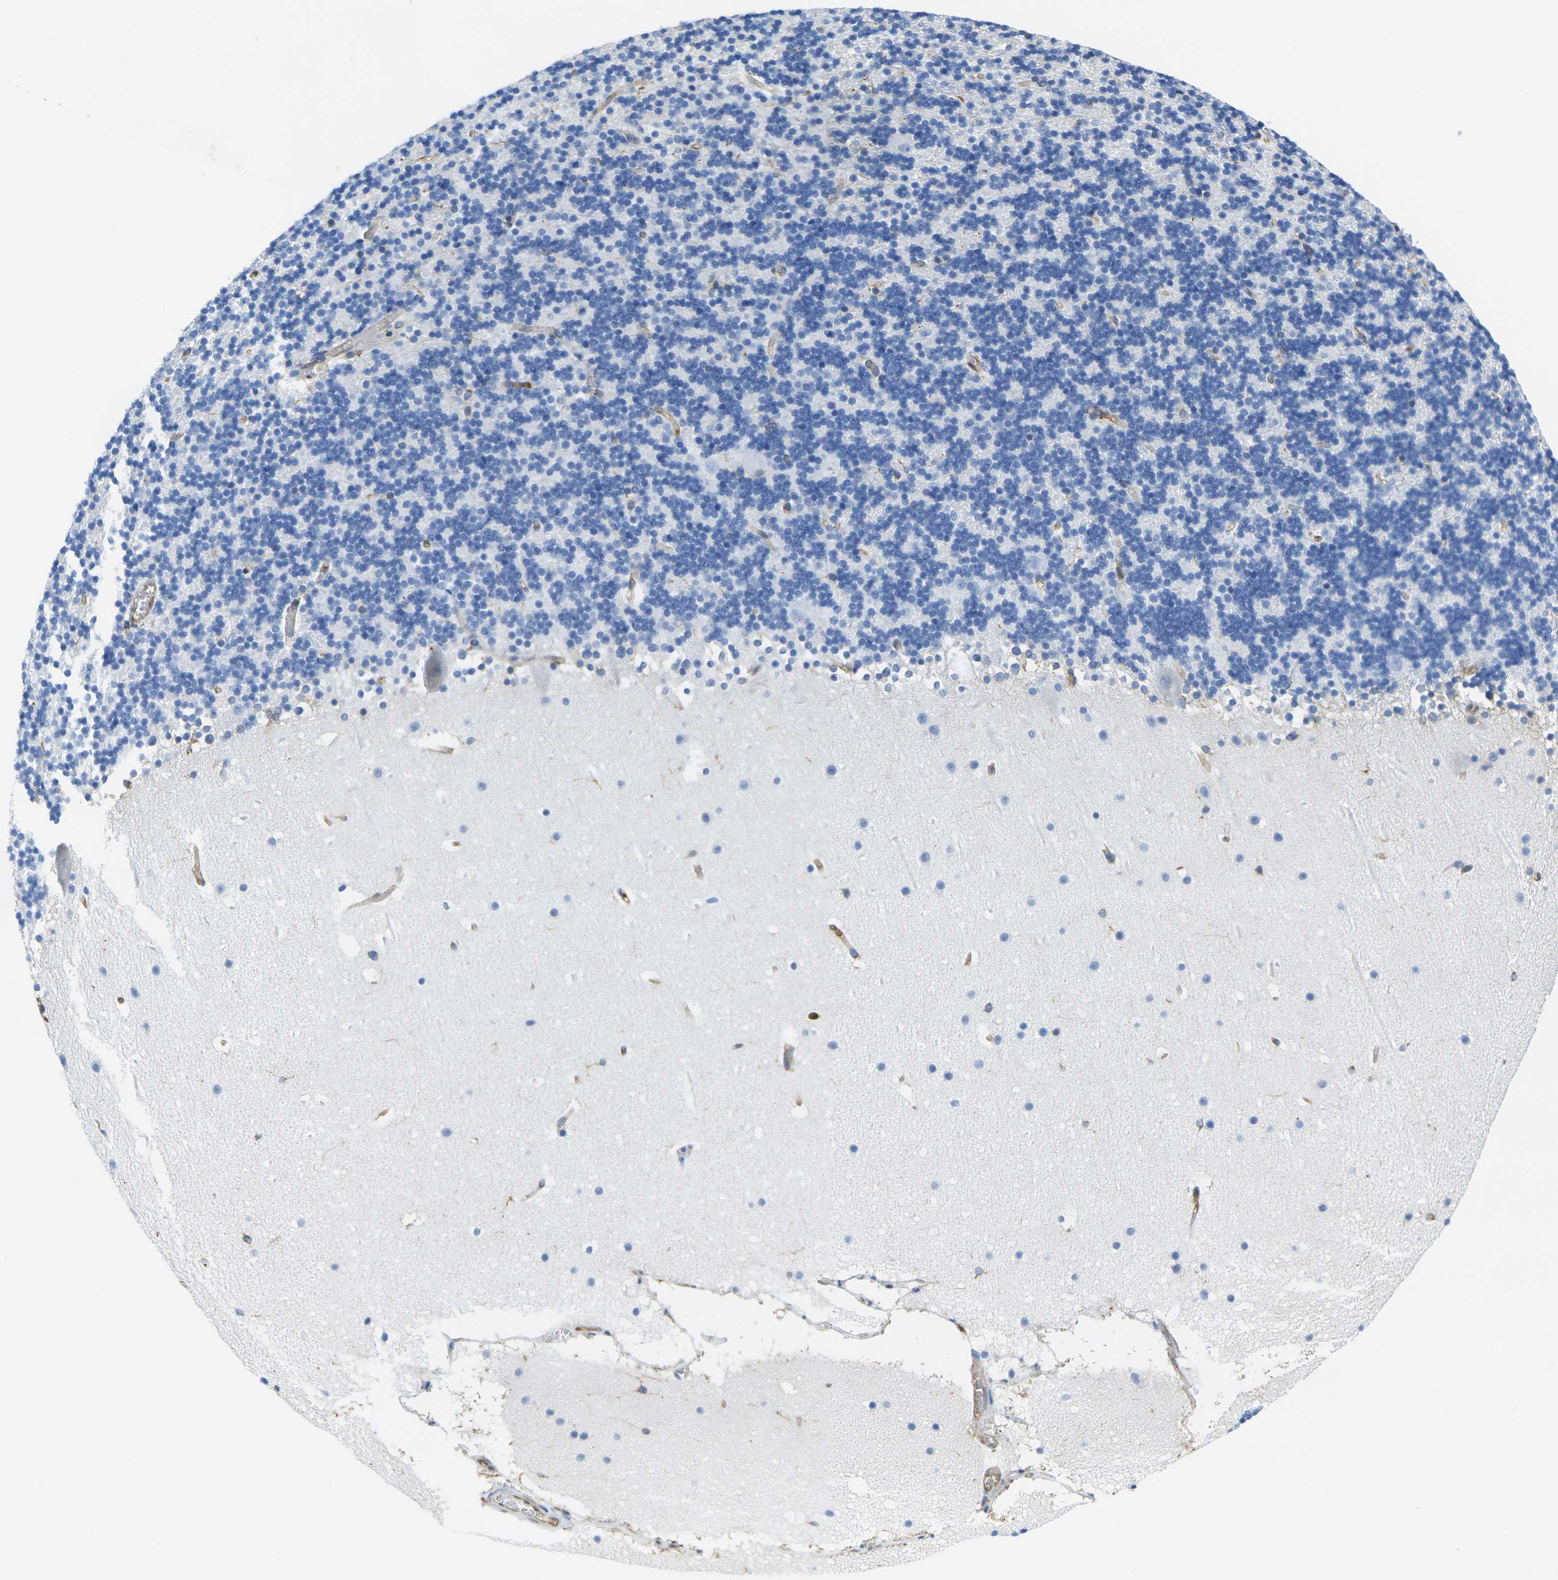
{"staining": {"intensity": "negative", "quantity": "none", "location": "none"}, "tissue": "cerebellum", "cell_type": "Cells in granular layer", "image_type": "normal", "snomed": [{"axis": "morphology", "description": "Normal tissue, NOS"}, {"axis": "topography", "description": "Cerebellum"}], "caption": "There is no significant staining in cells in granular layer of cerebellum. (Stains: DAB immunohistochemistry with hematoxylin counter stain, Microscopy: brightfield microscopy at high magnification).", "gene": "FAM110D", "patient": {"sex": "male", "age": 45}}